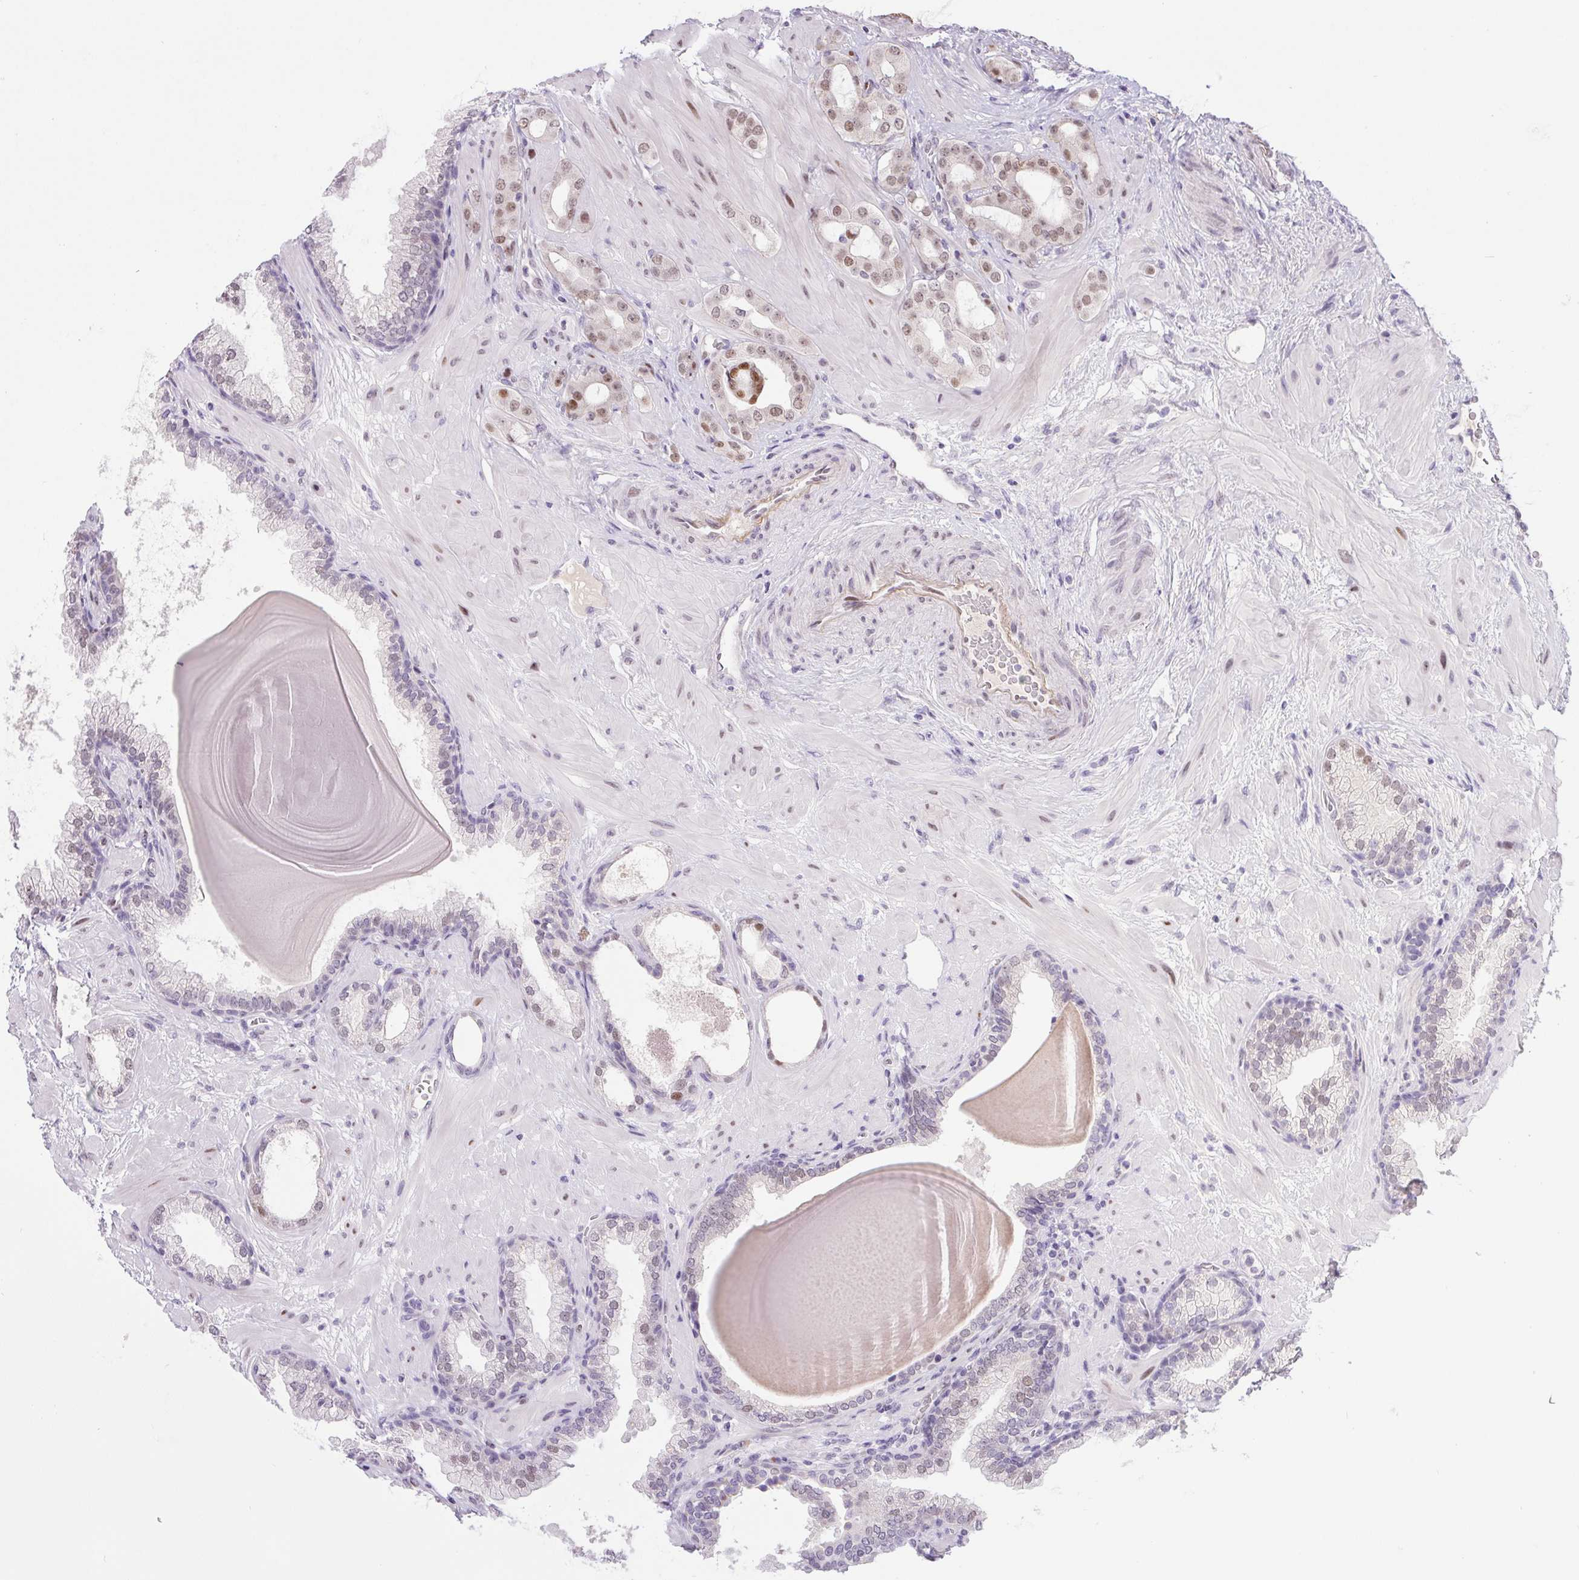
{"staining": {"intensity": "weak", "quantity": "25%-75%", "location": "nuclear"}, "tissue": "prostate cancer", "cell_type": "Tumor cells", "image_type": "cancer", "snomed": [{"axis": "morphology", "description": "Adenocarcinoma, Low grade"}, {"axis": "topography", "description": "Prostate"}], "caption": "Immunohistochemical staining of prostate cancer (low-grade adenocarcinoma) shows low levels of weak nuclear expression in about 25%-75% of tumor cells.", "gene": "SP9", "patient": {"sex": "male", "age": 57}}